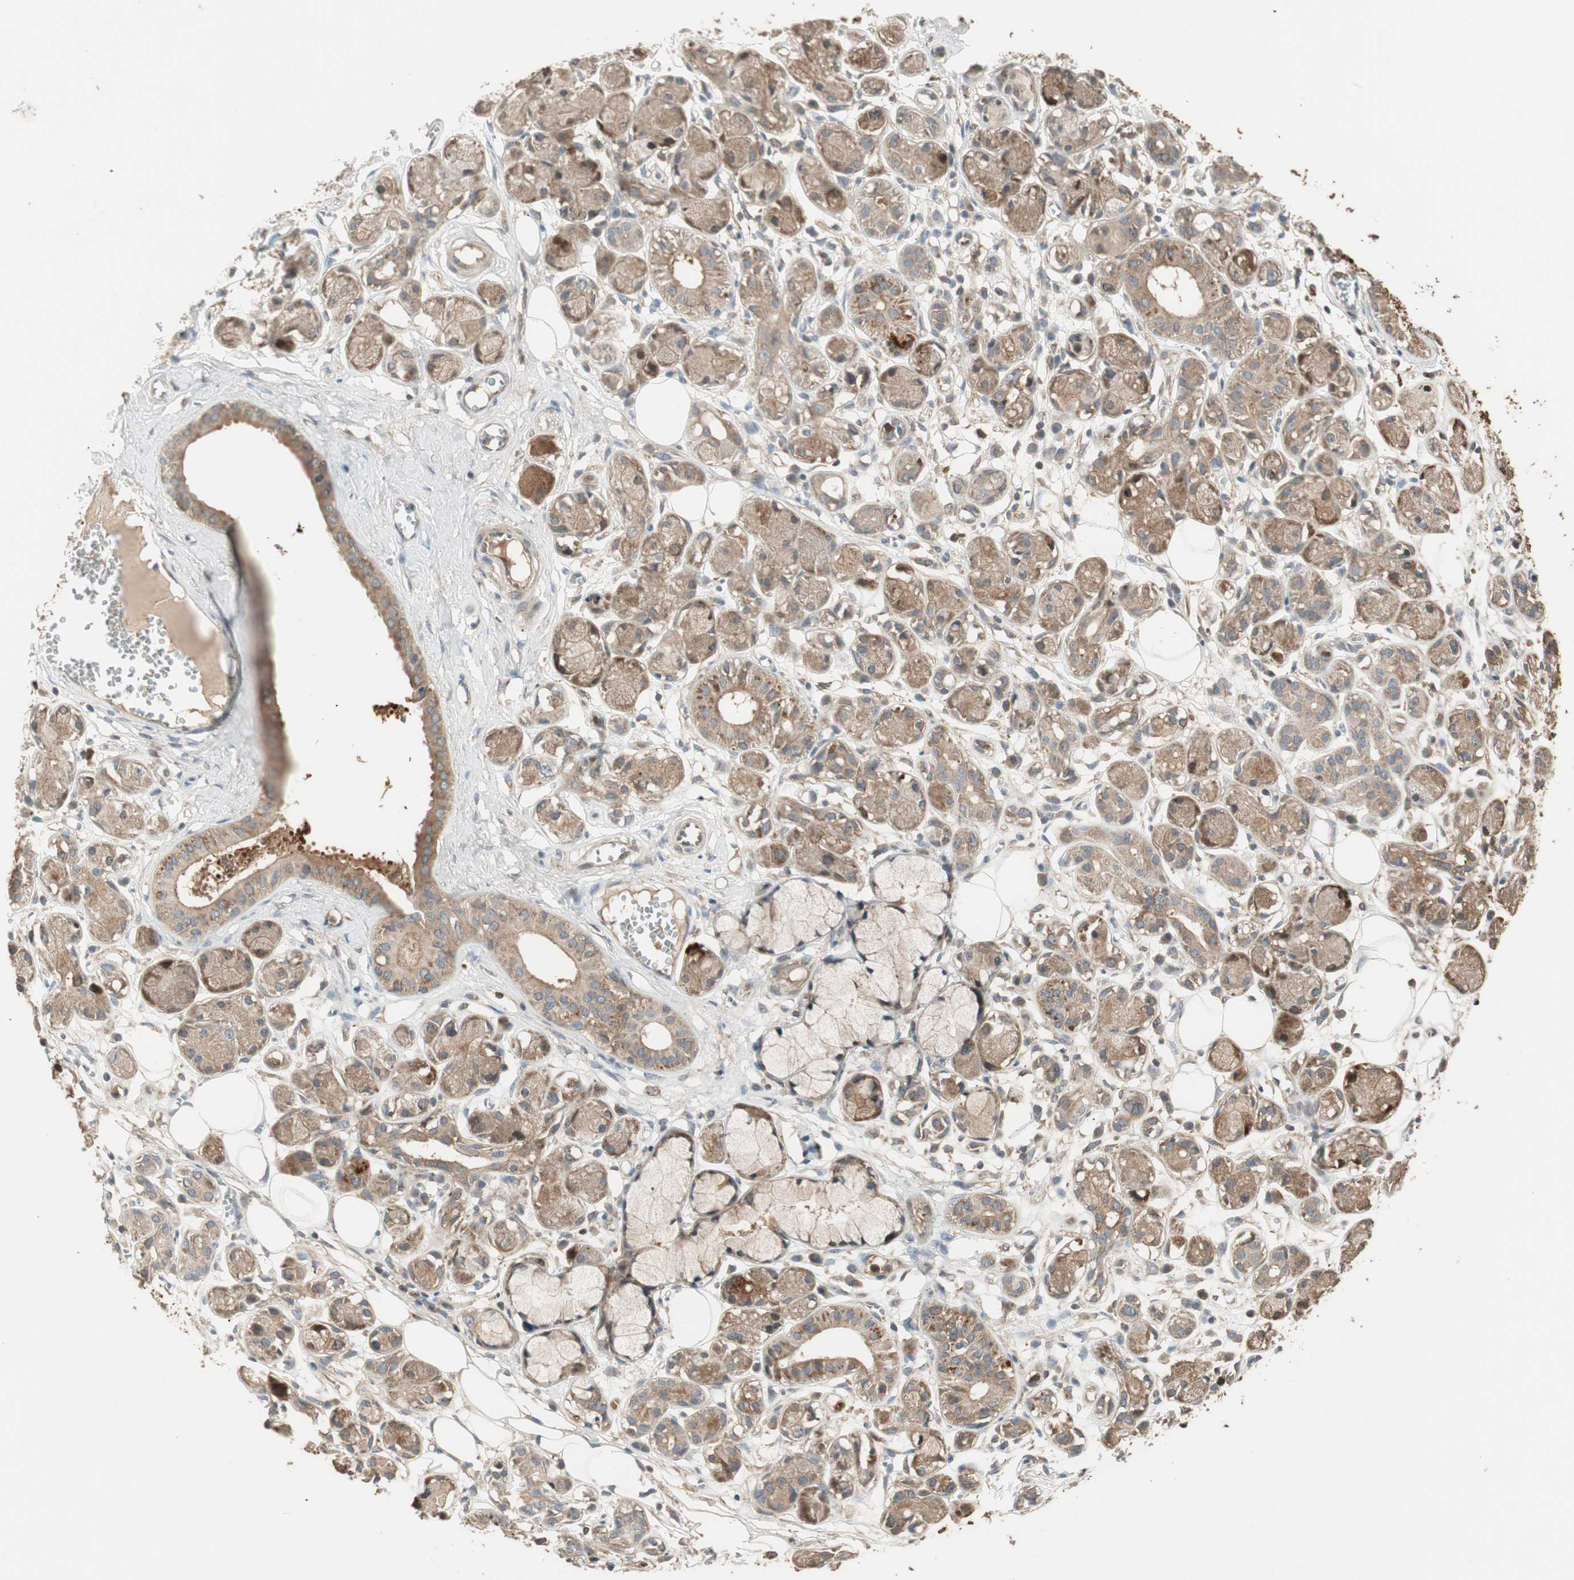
{"staining": {"intensity": "weak", "quantity": "25%-75%", "location": "cytoplasmic/membranous"}, "tissue": "adipose tissue", "cell_type": "Adipocytes", "image_type": "normal", "snomed": [{"axis": "morphology", "description": "Normal tissue, NOS"}, {"axis": "morphology", "description": "Inflammation, NOS"}, {"axis": "topography", "description": "Vascular tissue"}, {"axis": "topography", "description": "Salivary gland"}], "caption": "Weak cytoplasmic/membranous positivity for a protein is identified in approximately 25%-75% of adipocytes of benign adipose tissue using immunohistochemistry.", "gene": "ATP6AP2", "patient": {"sex": "female", "age": 75}}